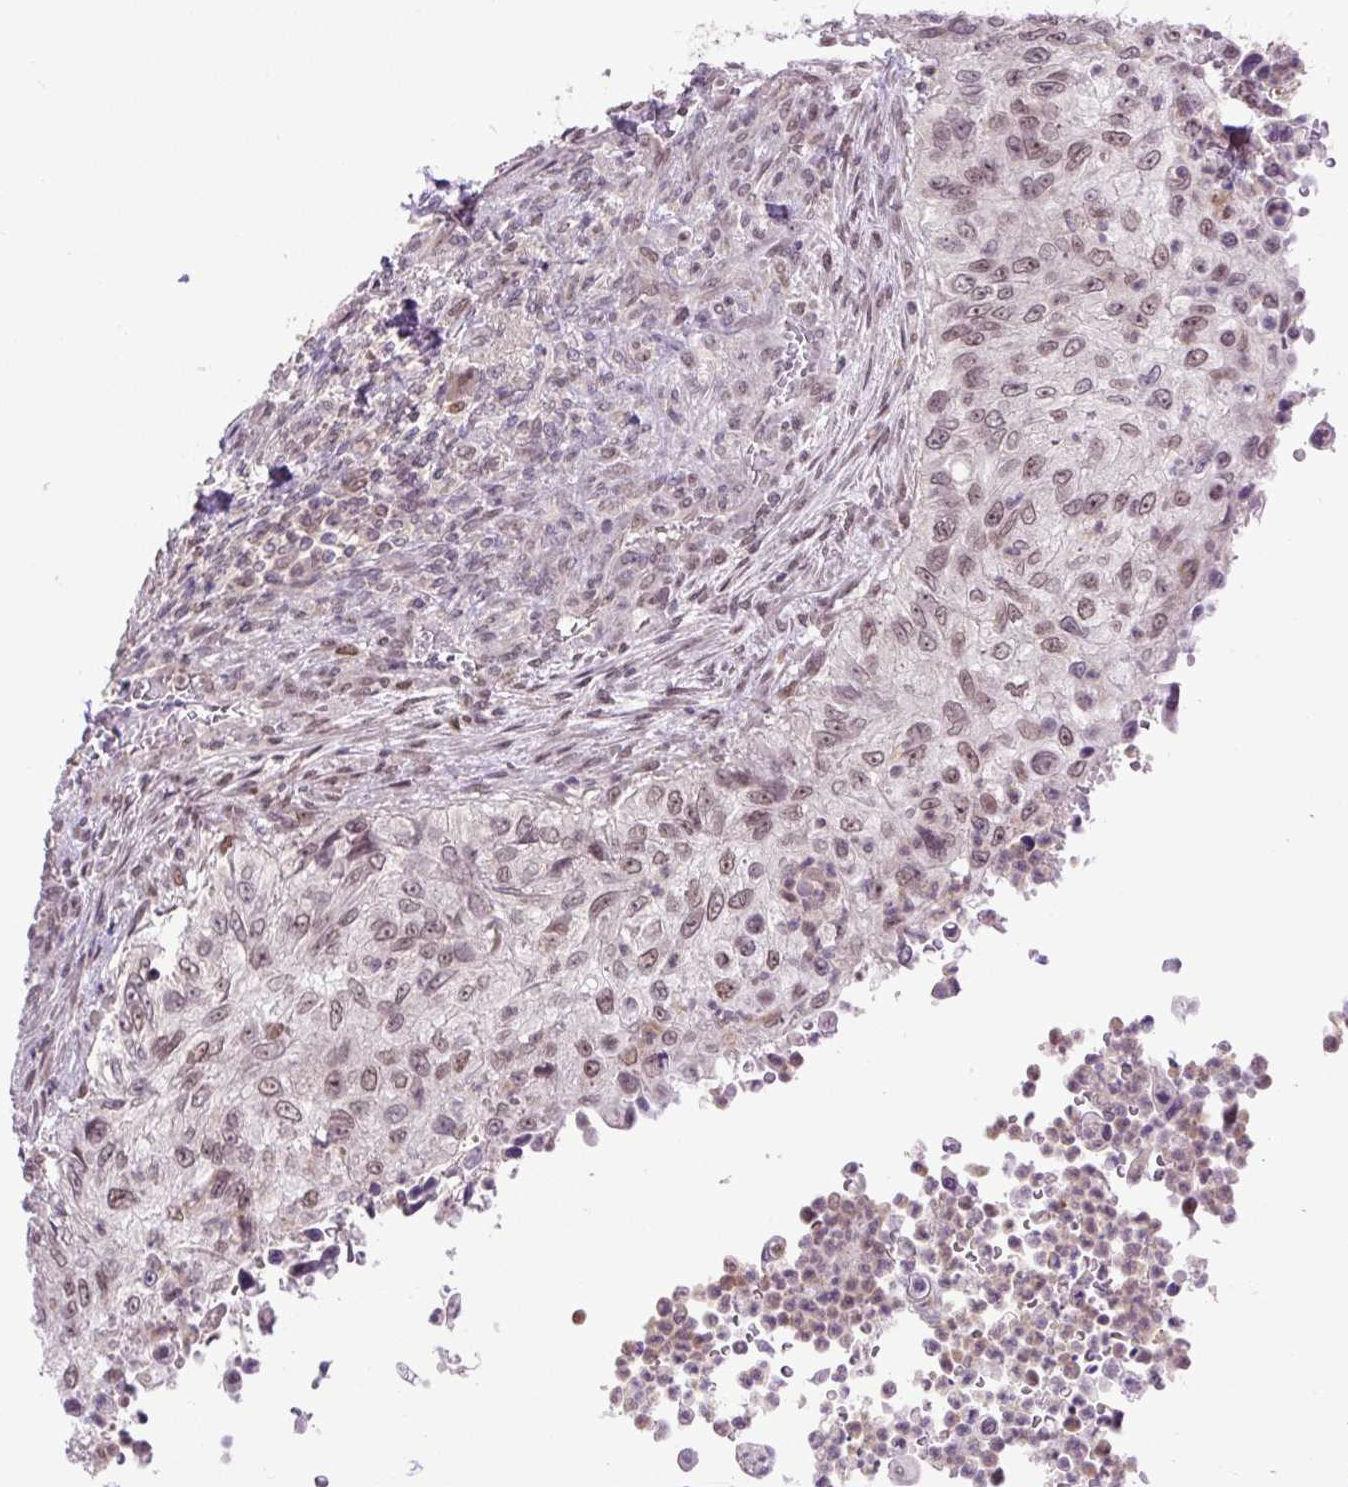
{"staining": {"intensity": "moderate", "quantity": "25%-75%", "location": "nuclear"}, "tissue": "urothelial cancer", "cell_type": "Tumor cells", "image_type": "cancer", "snomed": [{"axis": "morphology", "description": "Urothelial carcinoma, High grade"}, {"axis": "topography", "description": "Urinary bladder"}], "caption": "Urothelial cancer stained with a brown dye displays moderate nuclear positive expression in approximately 25%-75% of tumor cells.", "gene": "KPNA1", "patient": {"sex": "female", "age": 60}}